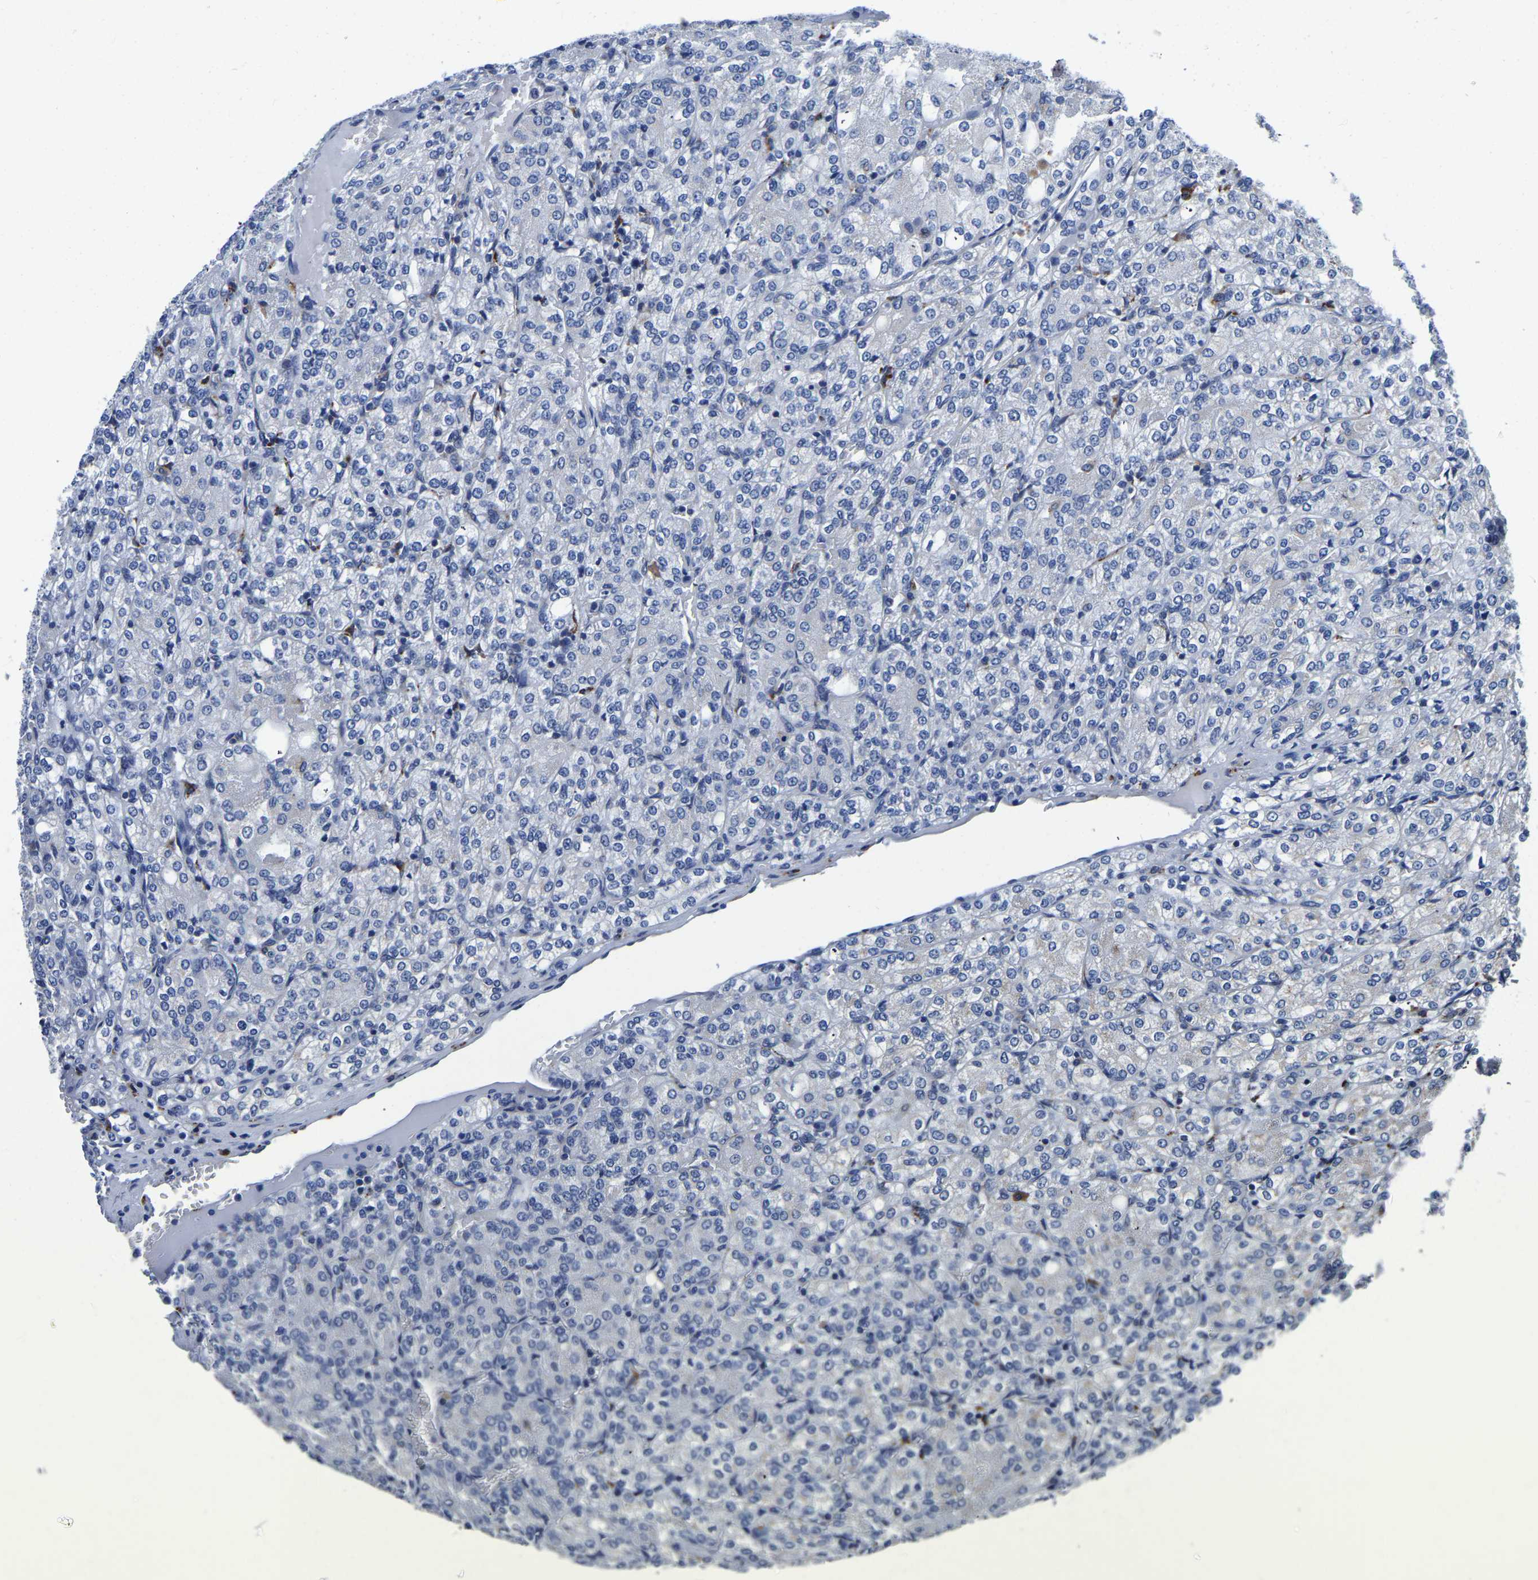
{"staining": {"intensity": "negative", "quantity": "none", "location": "none"}, "tissue": "renal cancer", "cell_type": "Tumor cells", "image_type": "cancer", "snomed": [{"axis": "morphology", "description": "Adenocarcinoma, NOS"}, {"axis": "topography", "description": "Kidney"}], "caption": "An IHC photomicrograph of renal cancer (adenocarcinoma) is shown. There is no staining in tumor cells of renal cancer (adenocarcinoma).", "gene": "PDLIM7", "patient": {"sex": "male", "age": 77}}